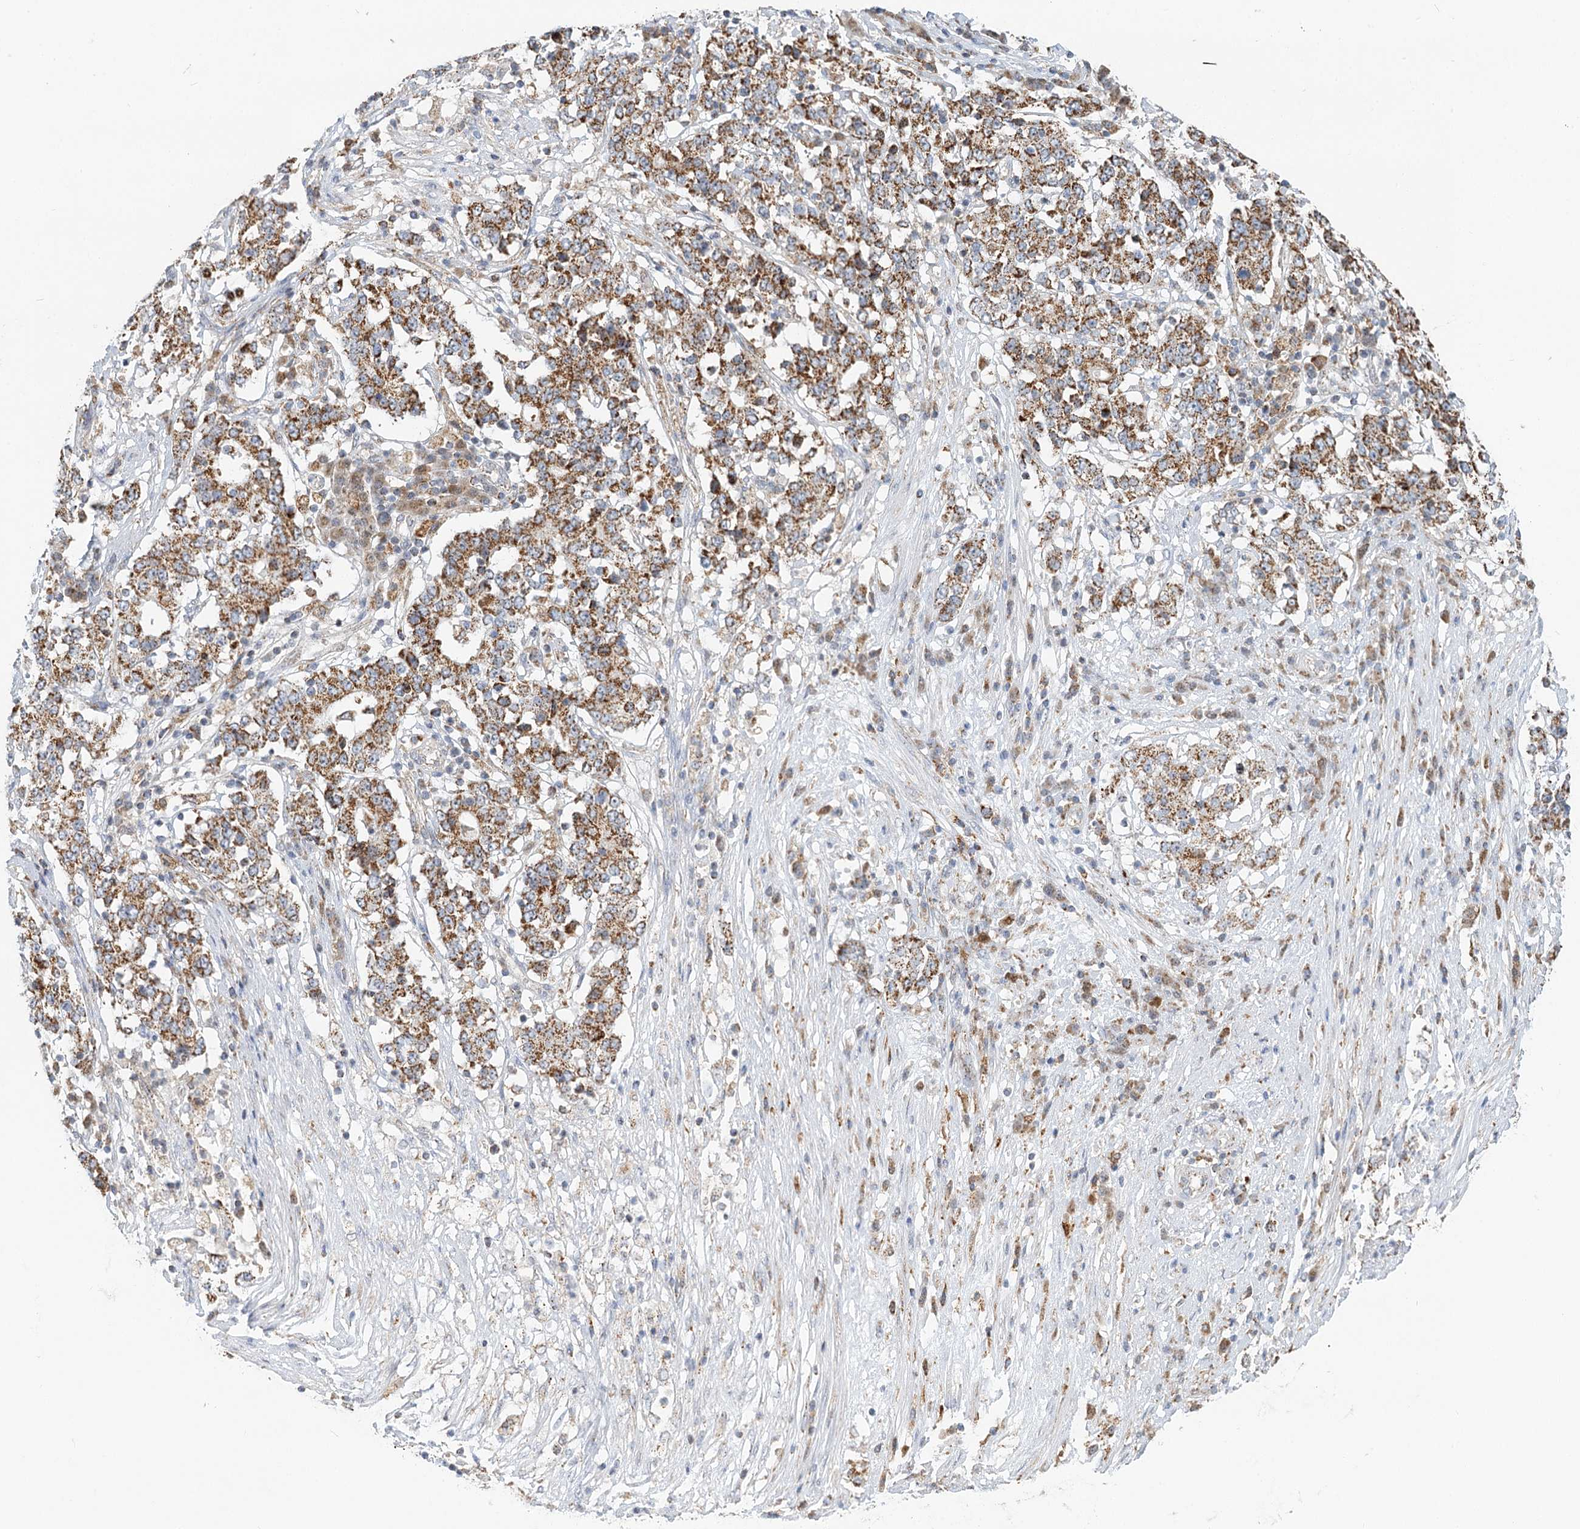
{"staining": {"intensity": "strong", "quantity": ">75%", "location": "cytoplasmic/membranous"}, "tissue": "stomach cancer", "cell_type": "Tumor cells", "image_type": "cancer", "snomed": [{"axis": "morphology", "description": "Adenocarcinoma, NOS"}, {"axis": "topography", "description": "Stomach"}], "caption": "Brown immunohistochemical staining in human stomach adenocarcinoma demonstrates strong cytoplasmic/membranous expression in approximately >75% of tumor cells. (Stains: DAB (3,3'-diaminobenzidine) in brown, nuclei in blue, Microscopy: brightfield microscopy at high magnification).", "gene": "TAS1R1", "patient": {"sex": "male", "age": 59}}